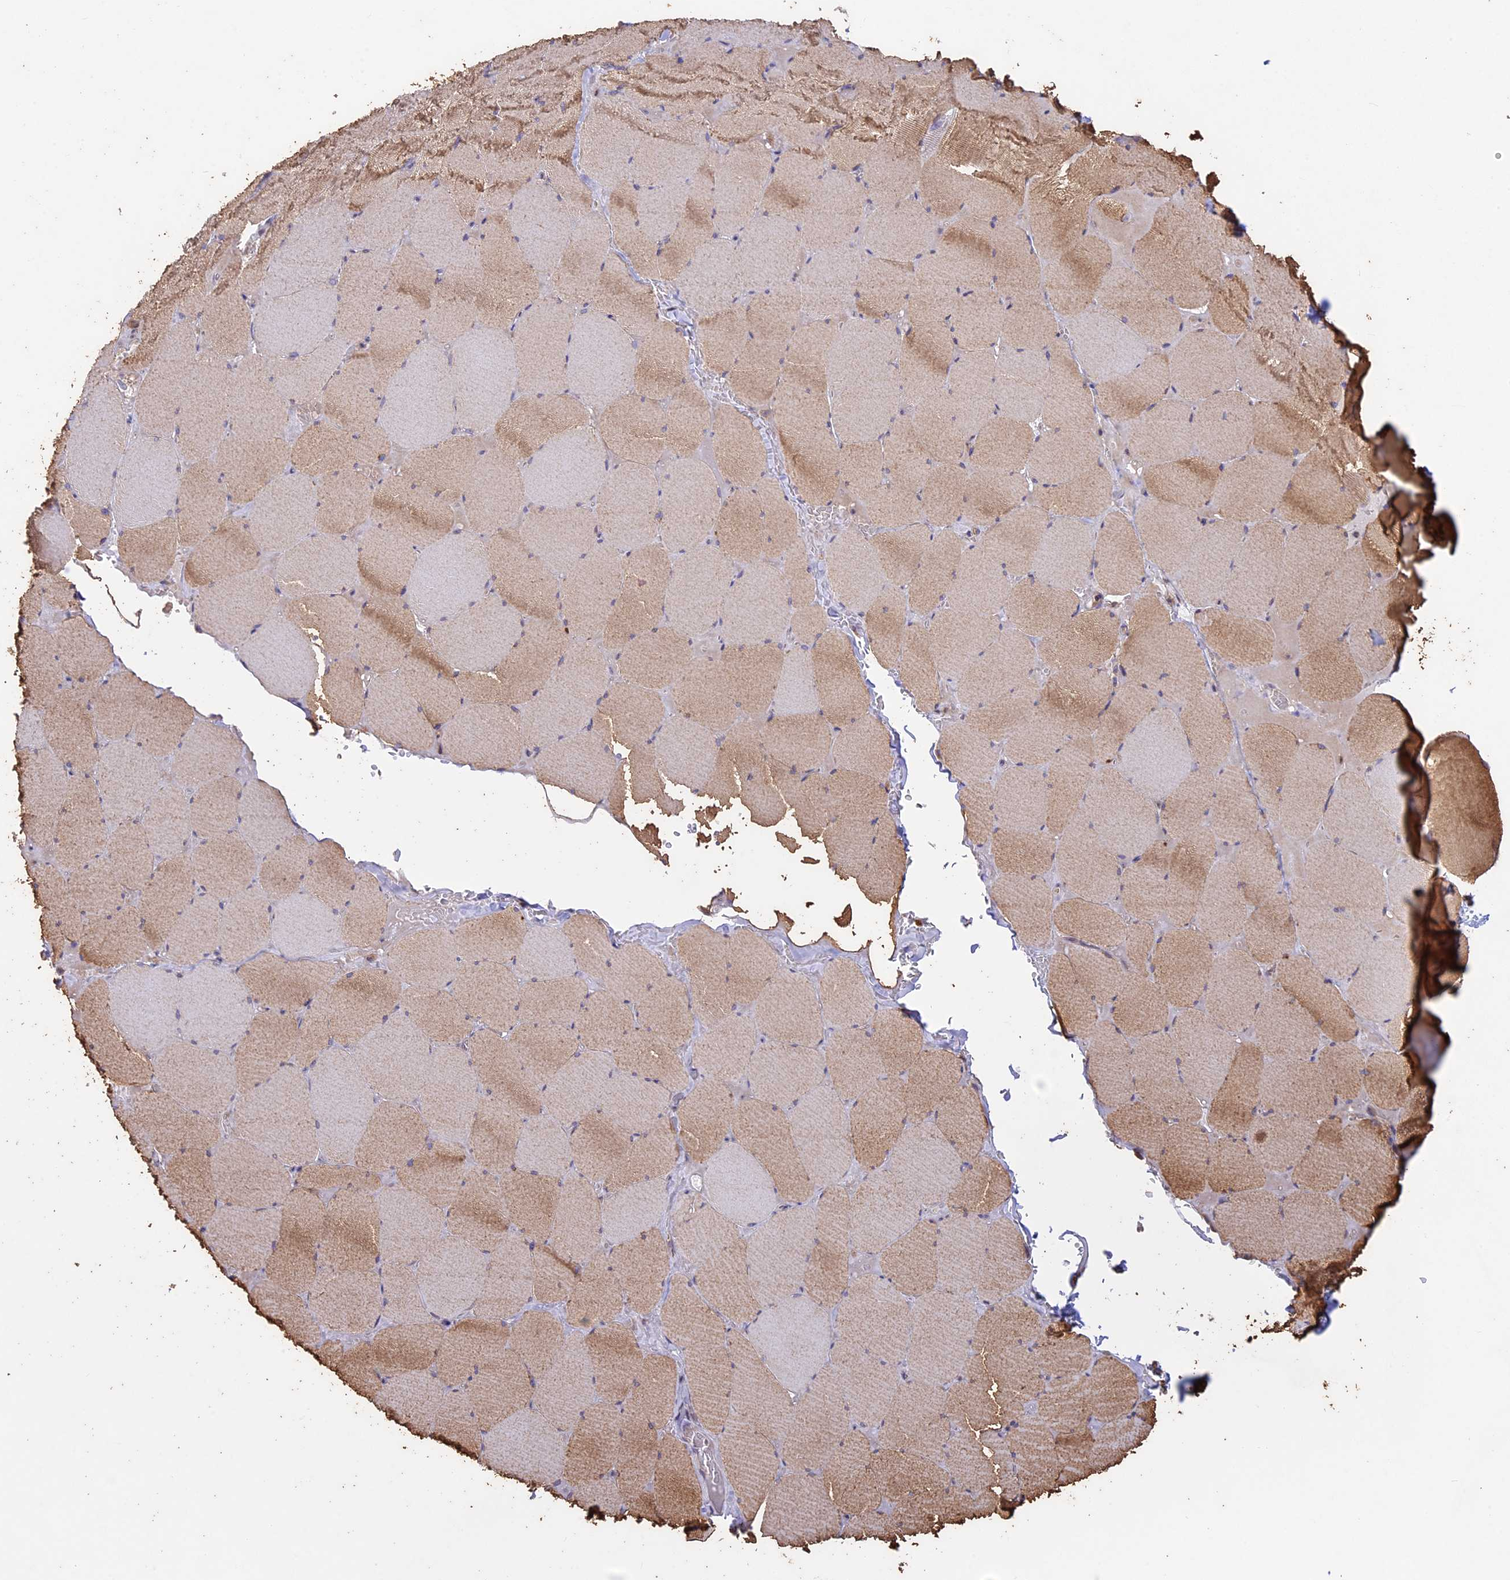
{"staining": {"intensity": "moderate", "quantity": ">75%", "location": "cytoplasmic/membranous"}, "tissue": "skeletal muscle", "cell_type": "Myocytes", "image_type": "normal", "snomed": [{"axis": "morphology", "description": "Normal tissue, NOS"}, {"axis": "topography", "description": "Skeletal muscle"}, {"axis": "topography", "description": "Head-Neck"}], "caption": "Immunohistochemistry photomicrograph of normal skeletal muscle: human skeletal muscle stained using immunohistochemistry (IHC) shows medium levels of moderate protein expression localized specifically in the cytoplasmic/membranous of myocytes, appearing as a cytoplasmic/membranous brown color.", "gene": "BCAS4", "patient": {"sex": "male", "age": 66}}